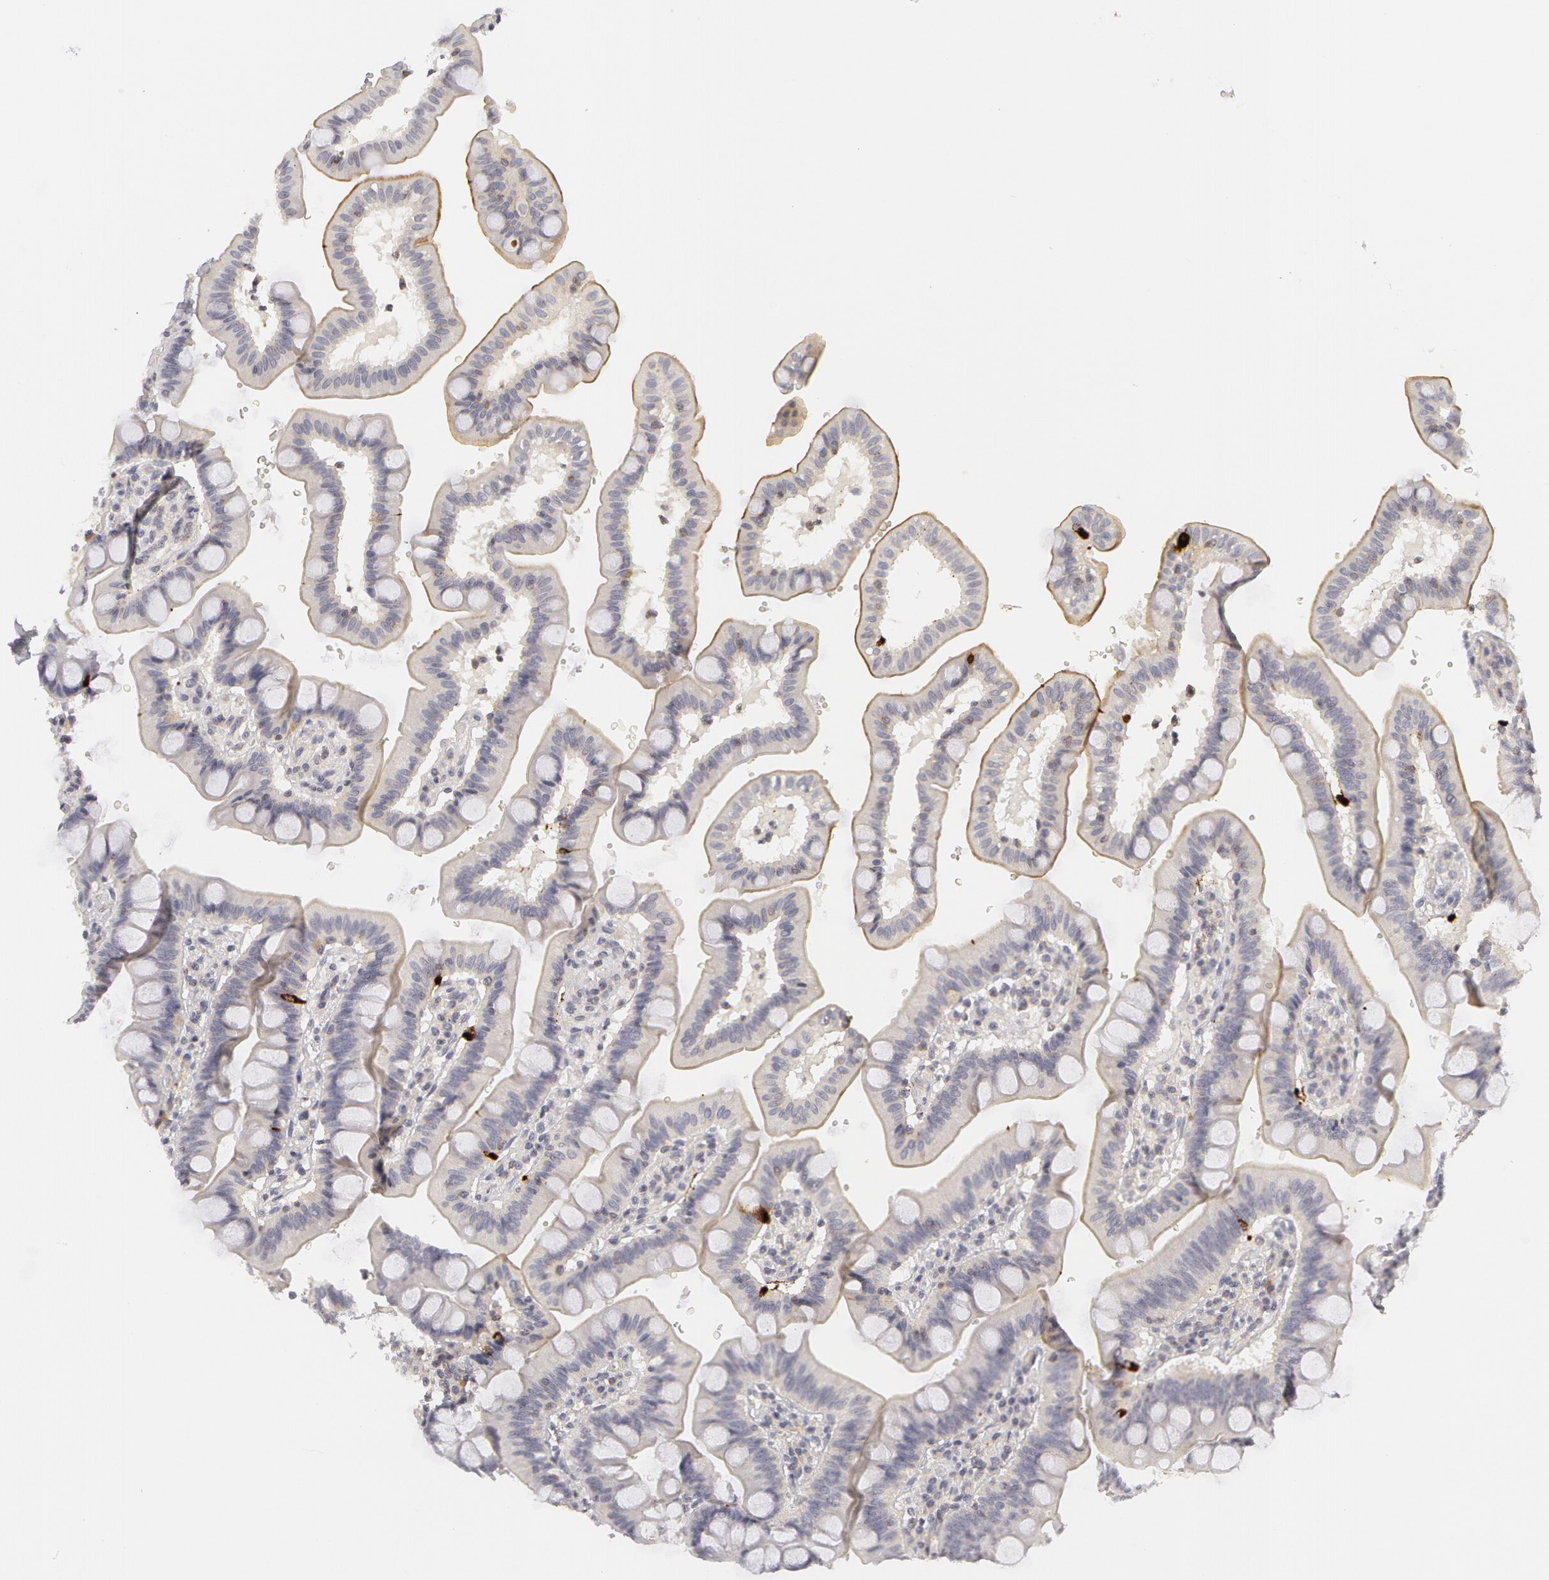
{"staining": {"intensity": "negative", "quantity": "none", "location": "none"}, "tissue": "duodenum", "cell_type": "Glandular cells", "image_type": "normal", "snomed": [{"axis": "morphology", "description": "Normal tissue, NOS"}, {"axis": "topography", "description": "Pancreas"}, {"axis": "topography", "description": "Duodenum"}], "caption": "Histopathology image shows no protein staining in glandular cells of normal duodenum.", "gene": "ABCB1", "patient": {"sex": "male", "age": 79}}